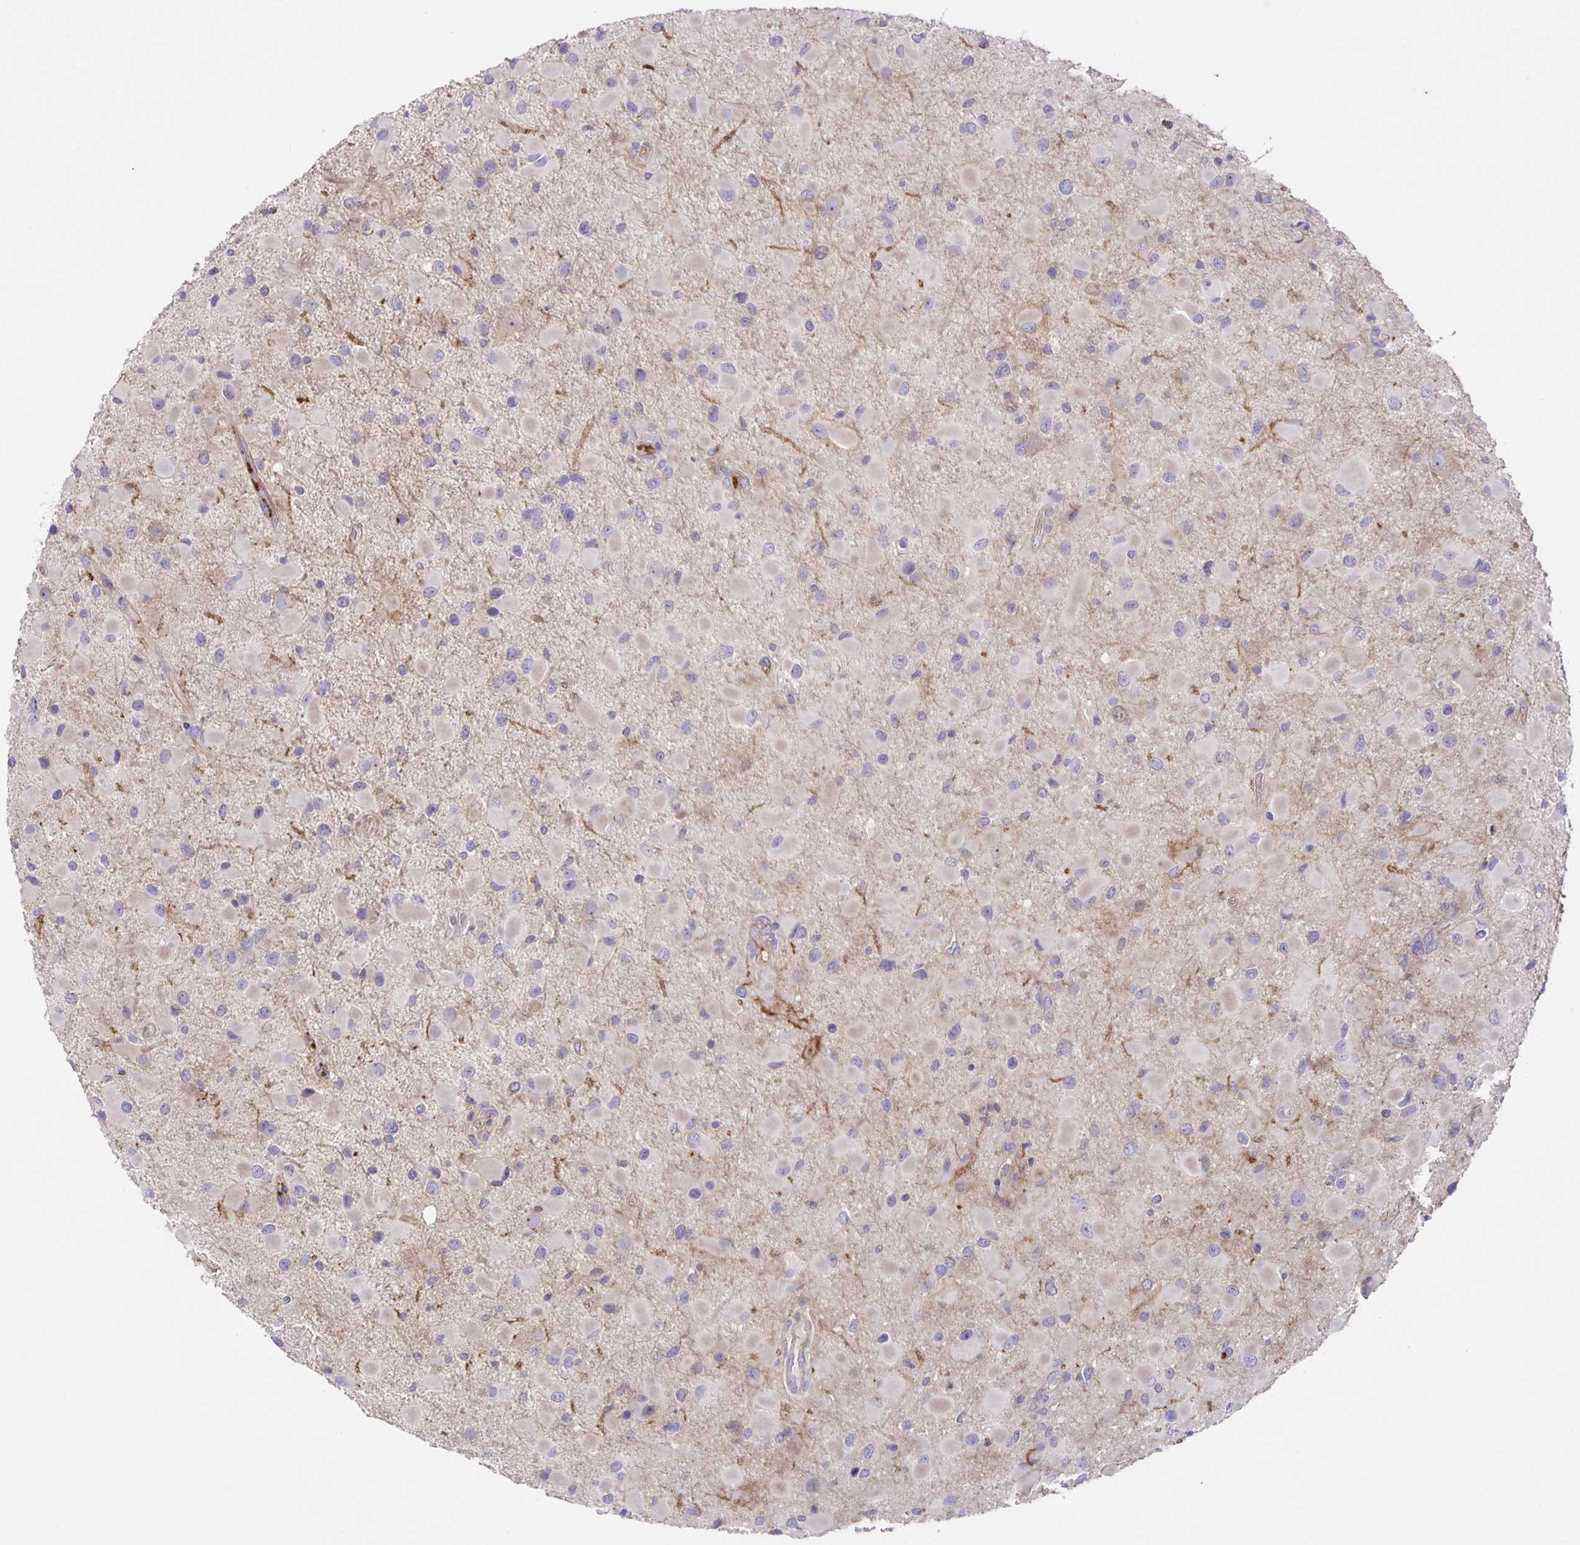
{"staining": {"intensity": "weak", "quantity": "<25%", "location": "cytoplasmic/membranous"}, "tissue": "glioma", "cell_type": "Tumor cells", "image_type": "cancer", "snomed": [{"axis": "morphology", "description": "Glioma, malignant, Low grade"}, {"axis": "topography", "description": "Brain"}], "caption": "DAB (3,3'-diaminobenzidine) immunohistochemical staining of human glioma displays no significant expression in tumor cells. Brightfield microscopy of immunohistochemistry (IHC) stained with DAB (brown) and hematoxylin (blue), captured at high magnification.", "gene": "ITGA2", "patient": {"sex": "female", "age": 32}}